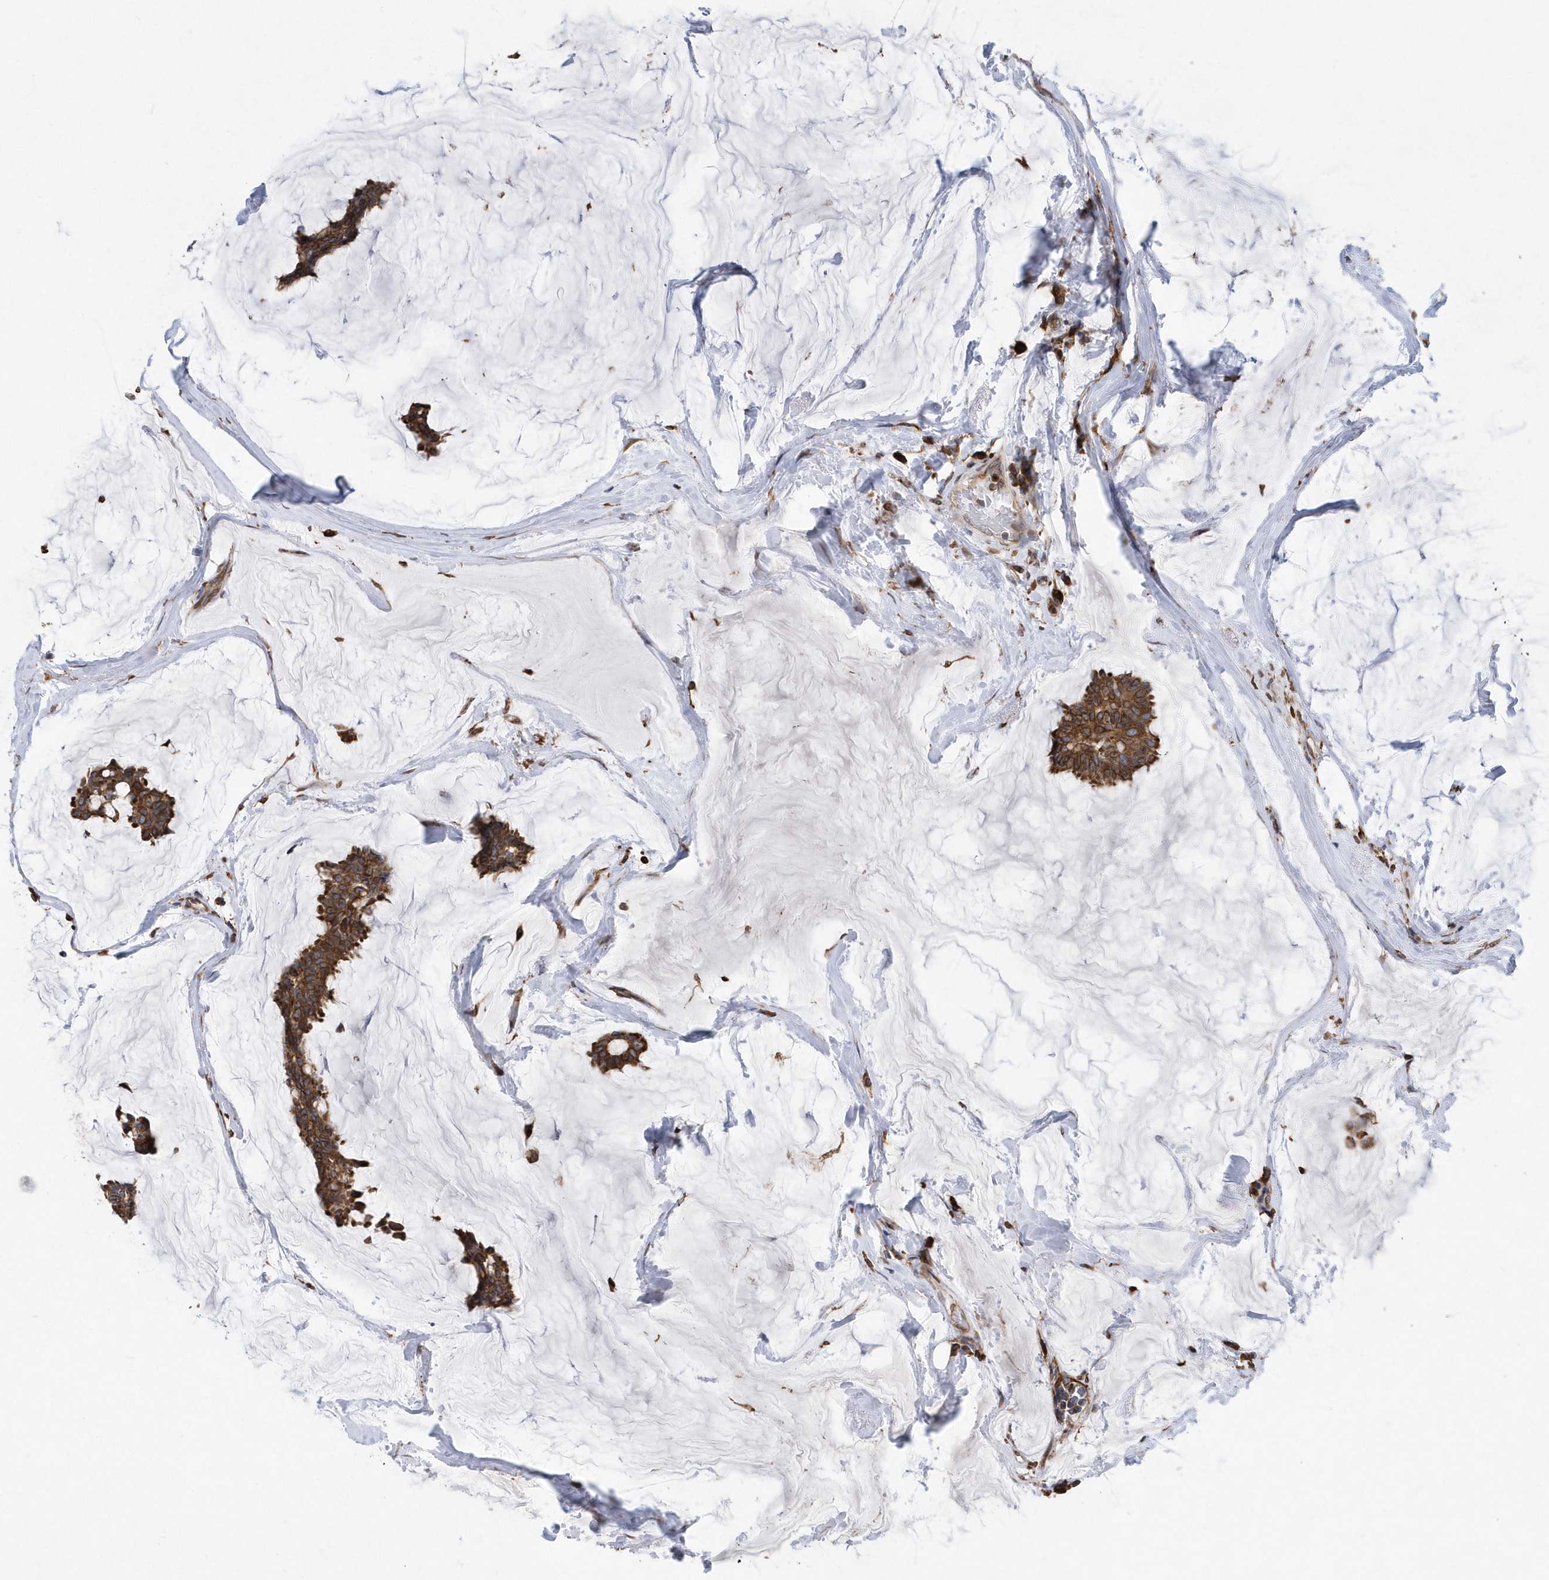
{"staining": {"intensity": "strong", "quantity": ">75%", "location": "cytoplasmic/membranous"}, "tissue": "breast cancer", "cell_type": "Tumor cells", "image_type": "cancer", "snomed": [{"axis": "morphology", "description": "Duct carcinoma"}, {"axis": "topography", "description": "Breast"}], "caption": "A brown stain labels strong cytoplasmic/membranous staining of a protein in breast cancer tumor cells.", "gene": "VAMP7", "patient": {"sex": "female", "age": 93}}